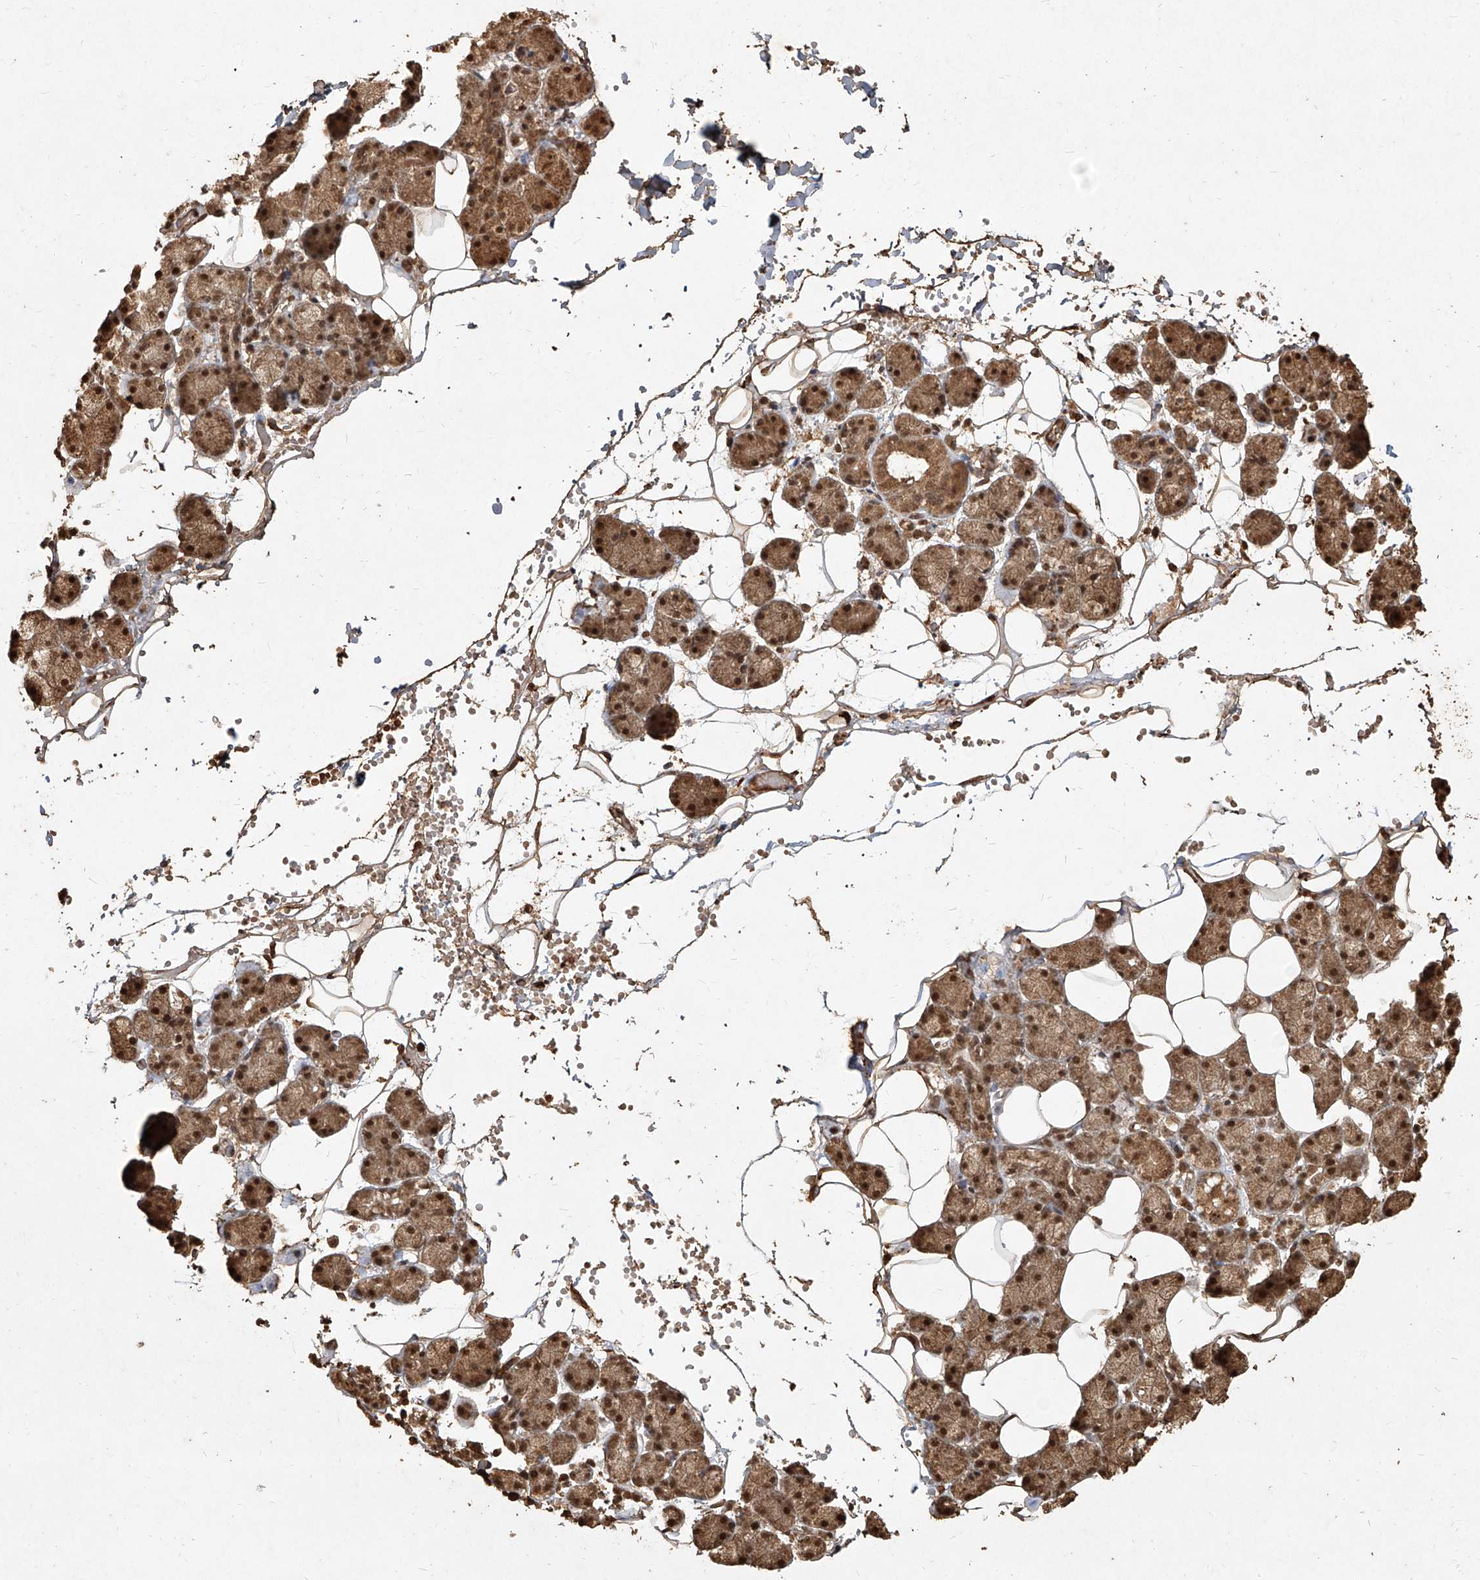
{"staining": {"intensity": "moderate", "quantity": ">75%", "location": "cytoplasmic/membranous,nuclear"}, "tissue": "salivary gland", "cell_type": "Glandular cells", "image_type": "normal", "snomed": [{"axis": "morphology", "description": "Normal tissue, NOS"}, {"axis": "topography", "description": "Salivary gland"}], "caption": "Moderate cytoplasmic/membranous,nuclear protein expression is present in about >75% of glandular cells in salivary gland.", "gene": "UBE2K", "patient": {"sex": "female", "age": 33}}